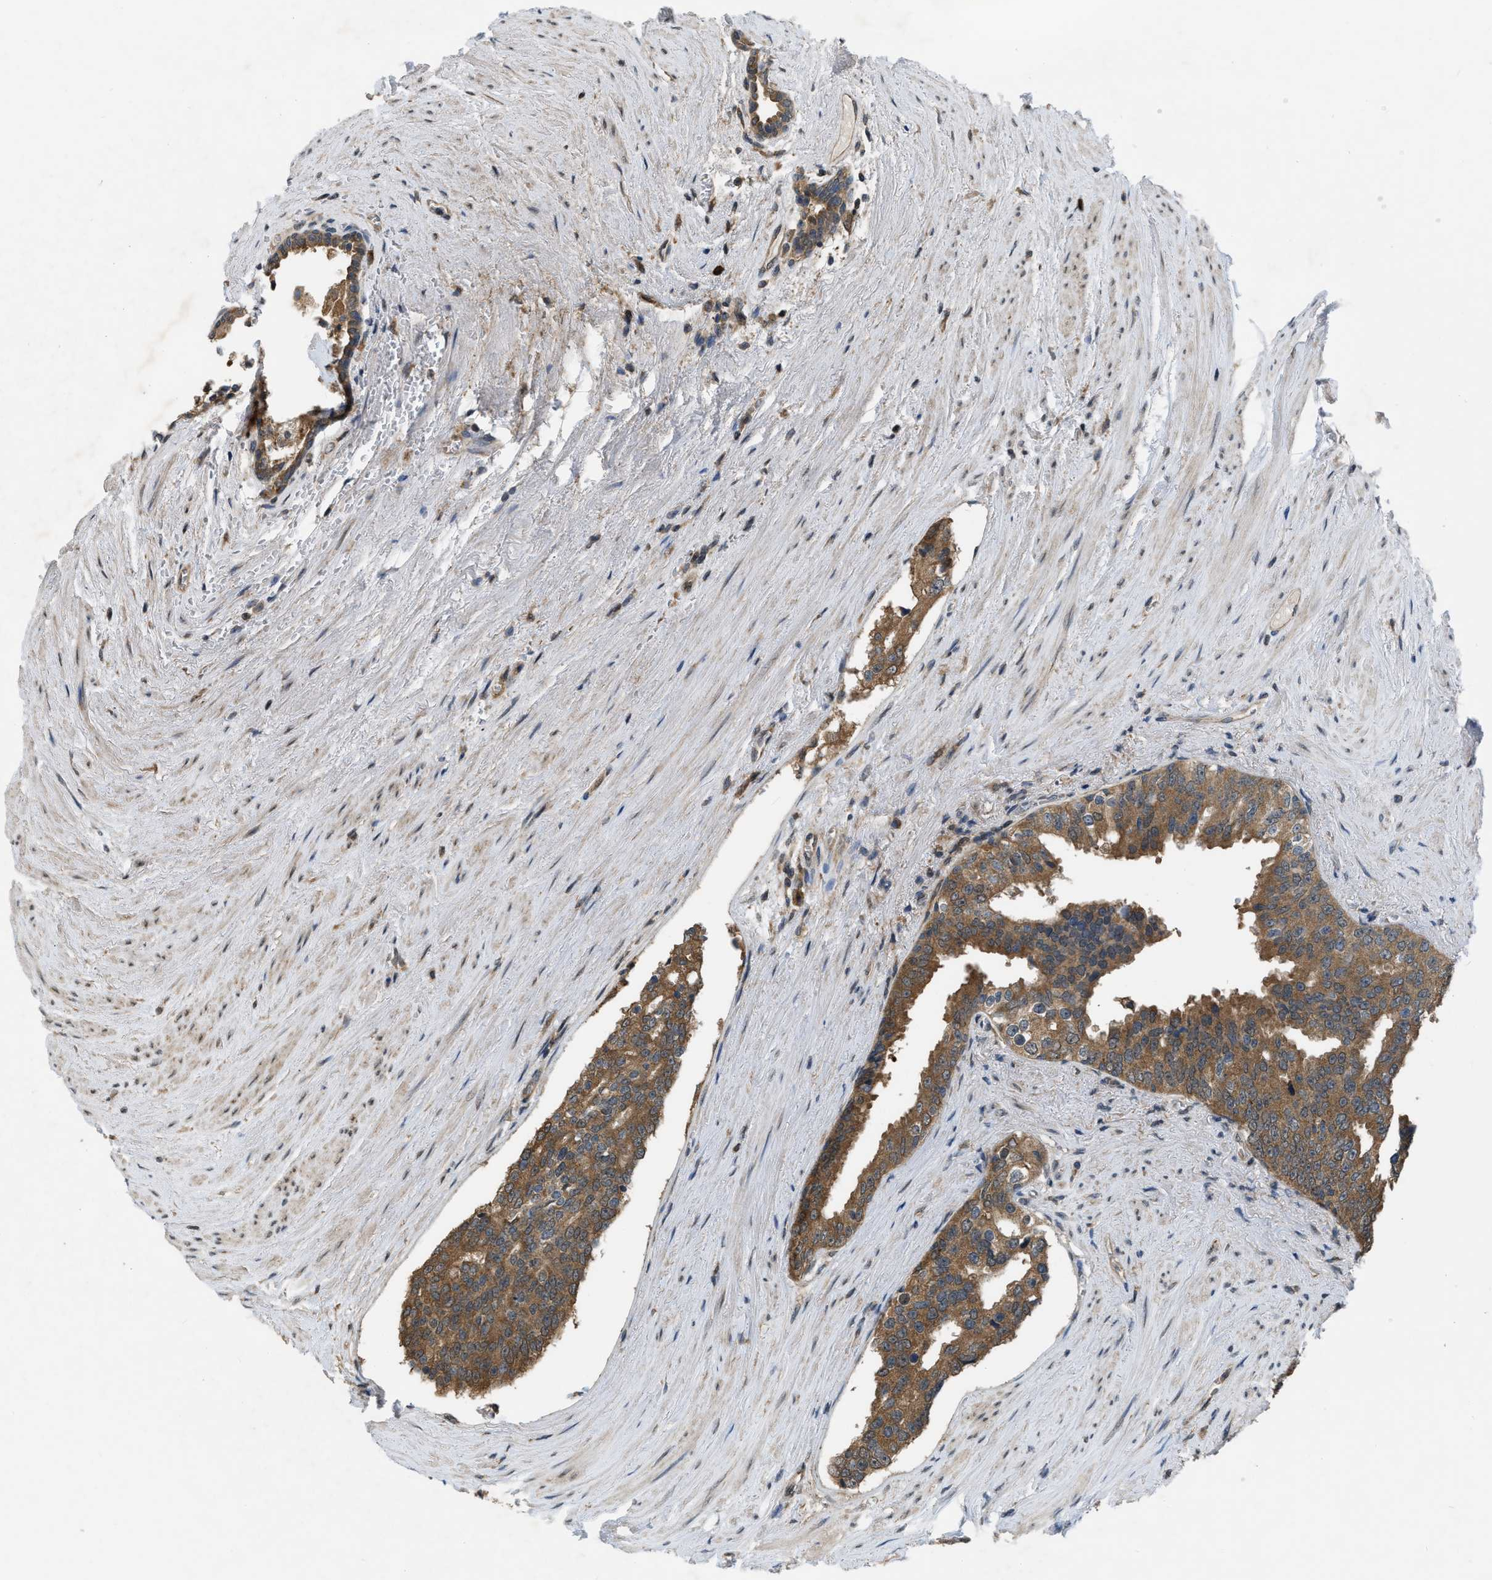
{"staining": {"intensity": "moderate", "quantity": ">75%", "location": "cytoplasmic/membranous"}, "tissue": "prostate cancer", "cell_type": "Tumor cells", "image_type": "cancer", "snomed": [{"axis": "morphology", "description": "Adenocarcinoma, High grade"}, {"axis": "topography", "description": "Prostate"}], "caption": "This is a micrograph of IHC staining of high-grade adenocarcinoma (prostate), which shows moderate positivity in the cytoplasmic/membranous of tumor cells.", "gene": "BCL7C", "patient": {"sex": "male", "age": 71}}